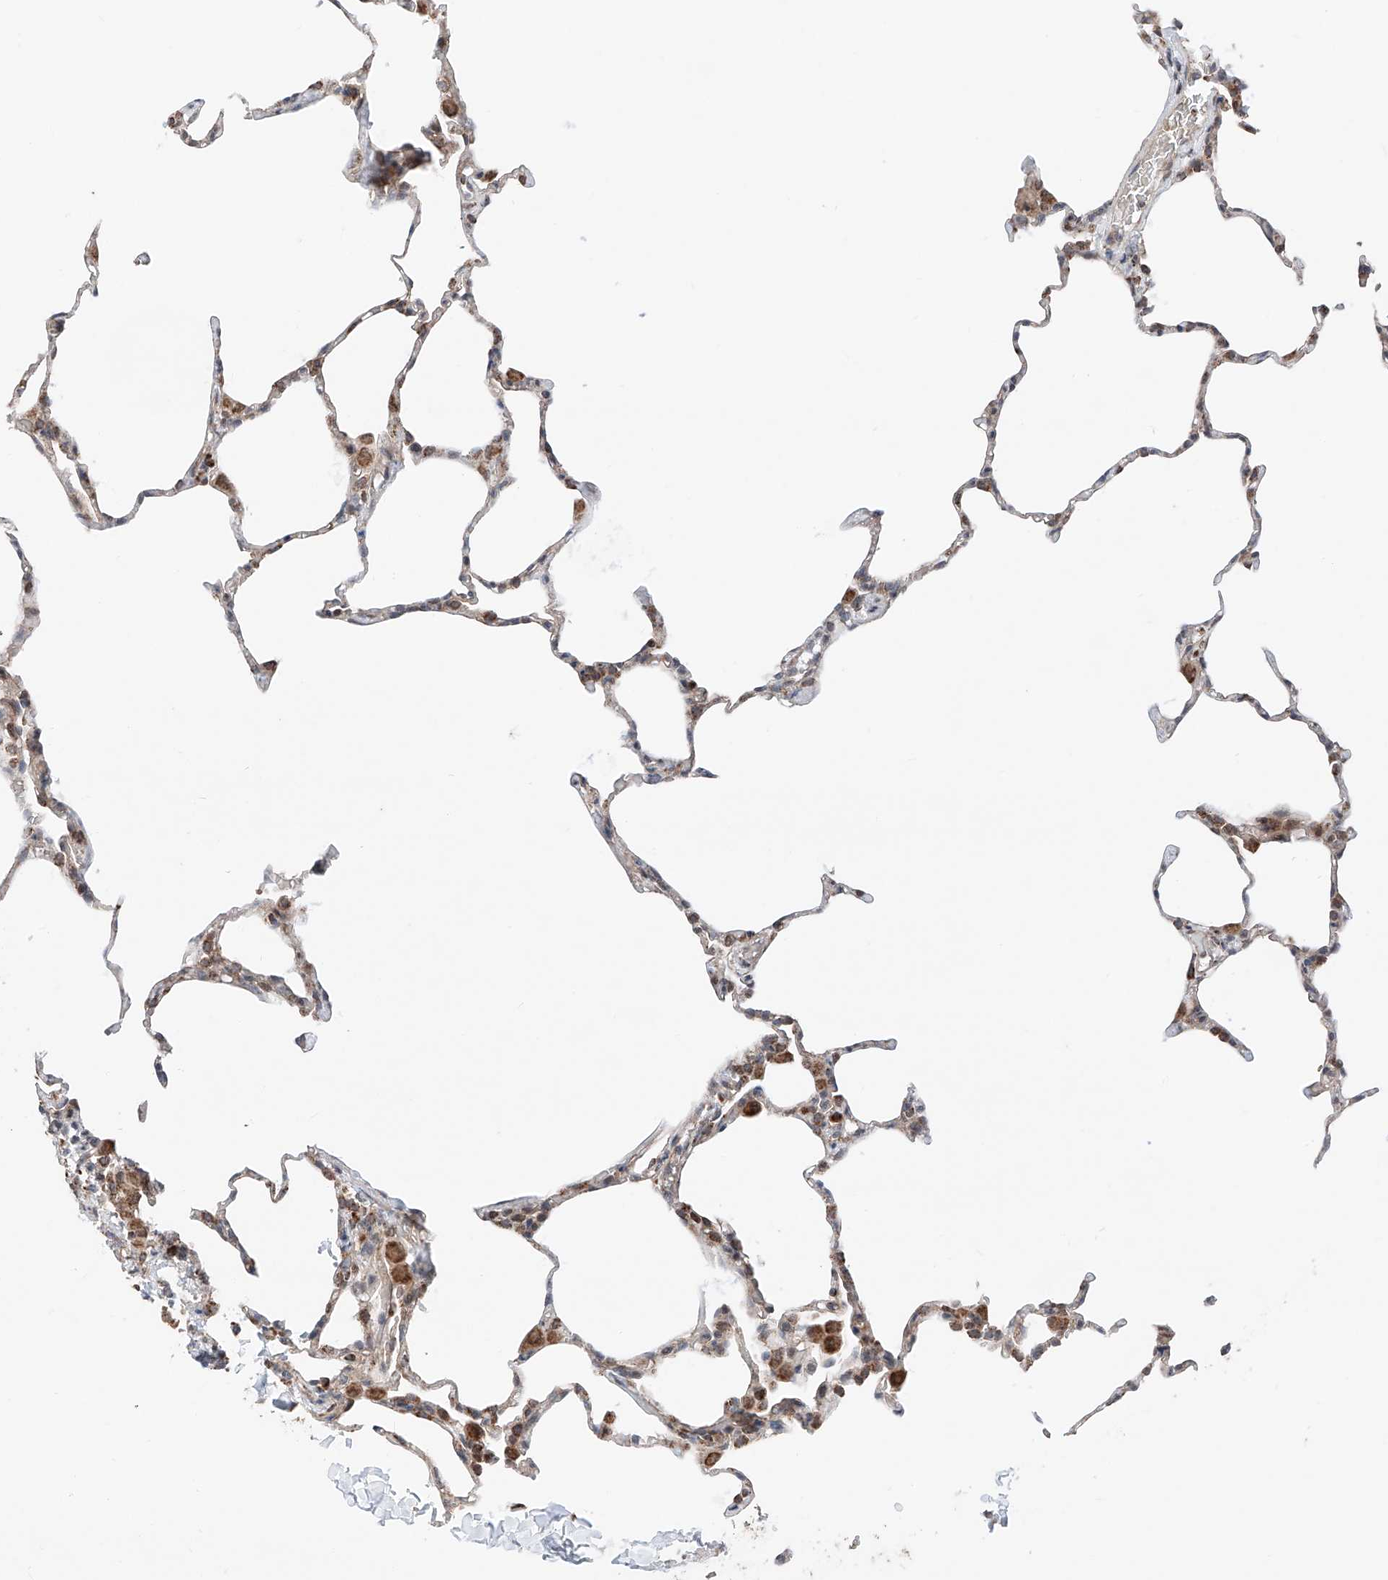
{"staining": {"intensity": "moderate", "quantity": "25%-75%", "location": "cytoplasmic/membranous"}, "tissue": "lung", "cell_type": "Alveolar cells", "image_type": "normal", "snomed": [{"axis": "morphology", "description": "Normal tissue, NOS"}, {"axis": "topography", "description": "Lung"}], "caption": "Immunohistochemistry (IHC) (DAB) staining of normal human lung exhibits moderate cytoplasmic/membranous protein expression in about 25%-75% of alveolar cells. The protein of interest is shown in brown color, while the nuclei are stained blue.", "gene": "ZSCAN29", "patient": {"sex": "male", "age": 20}}